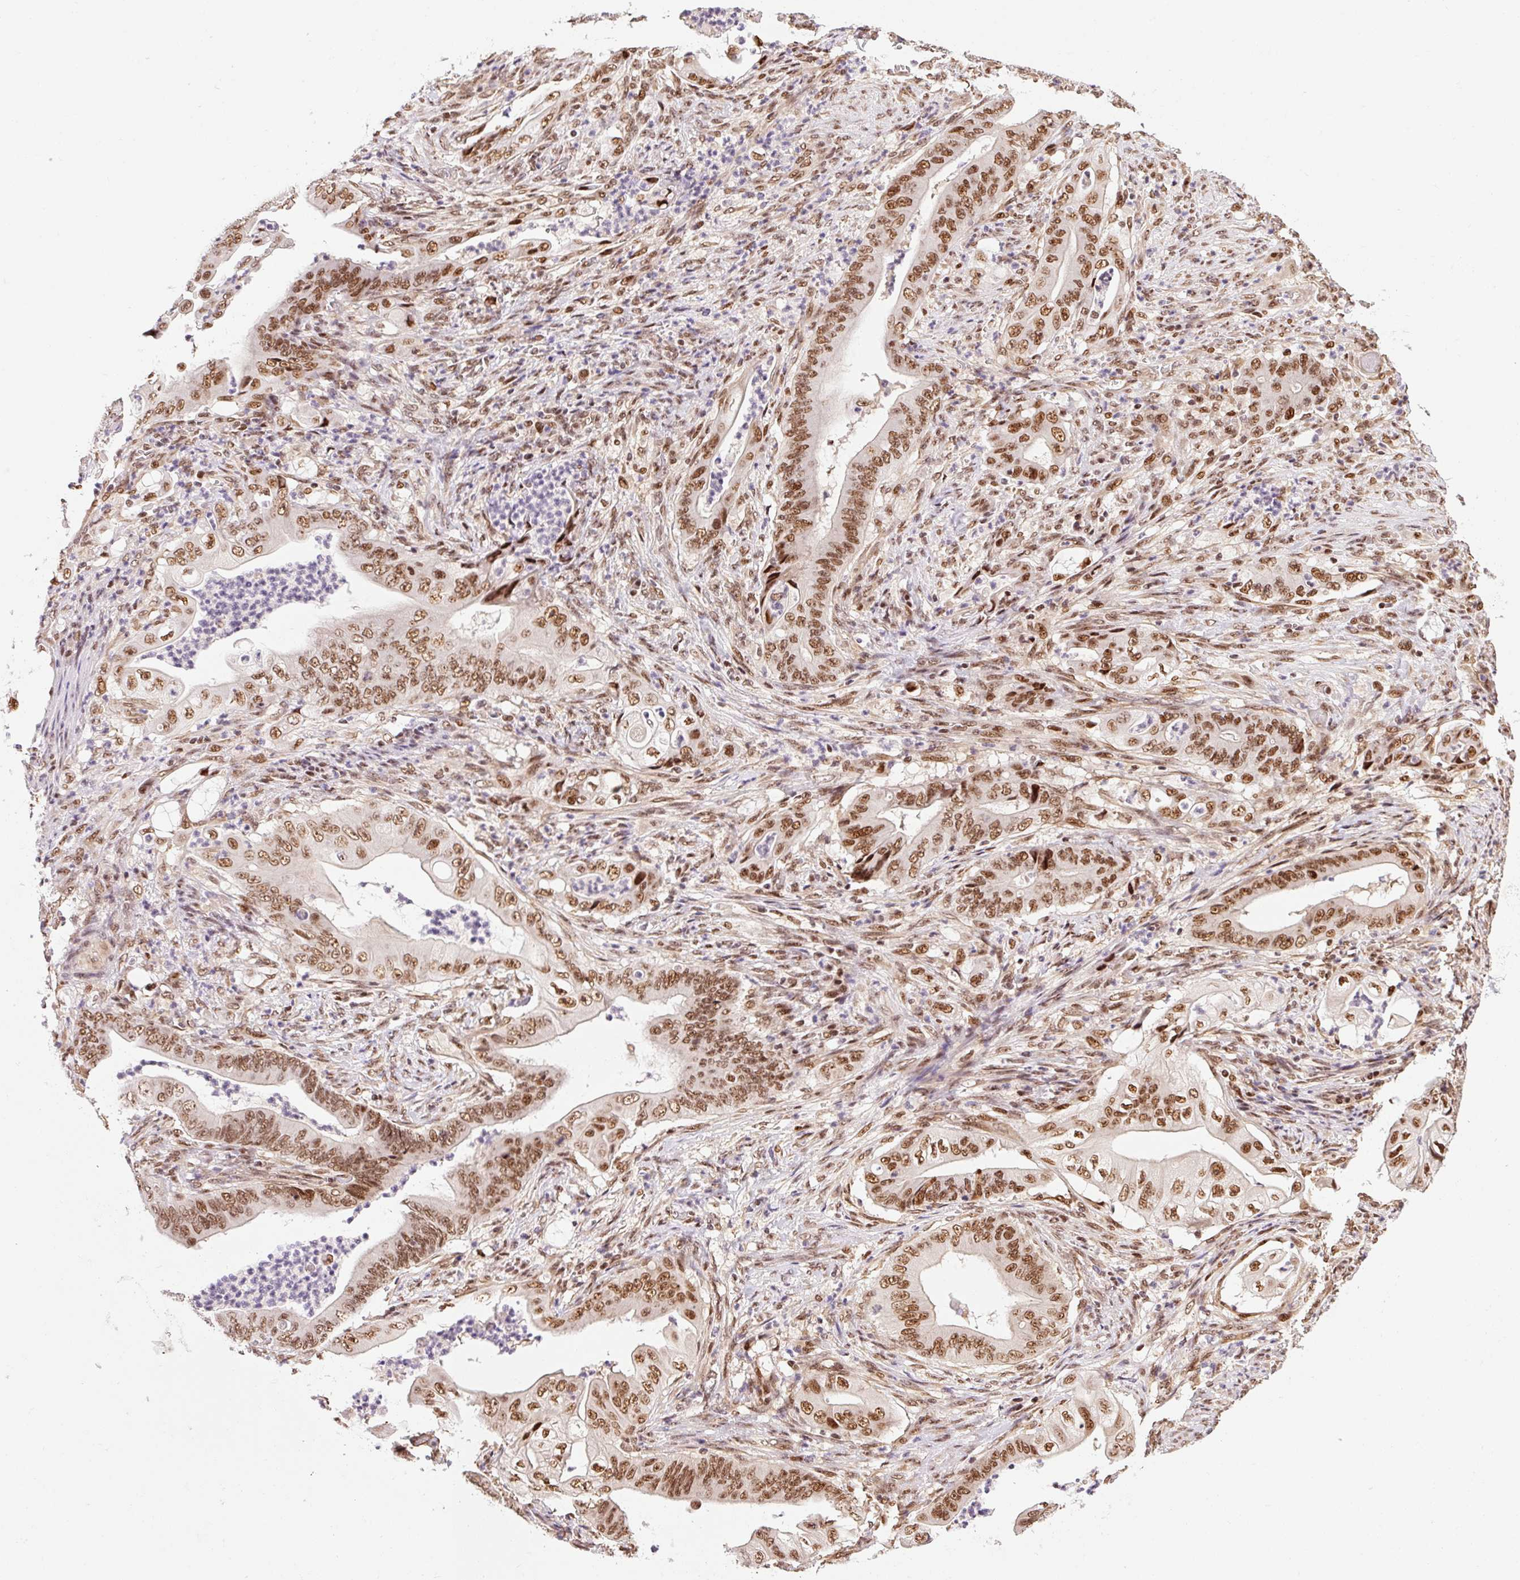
{"staining": {"intensity": "moderate", "quantity": ">75%", "location": "nuclear"}, "tissue": "stomach cancer", "cell_type": "Tumor cells", "image_type": "cancer", "snomed": [{"axis": "morphology", "description": "Adenocarcinoma, NOS"}, {"axis": "topography", "description": "Stomach"}], "caption": "Moderate nuclear positivity is present in about >75% of tumor cells in adenocarcinoma (stomach).", "gene": "INTS8", "patient": {"sex": "female", "age": 73}}